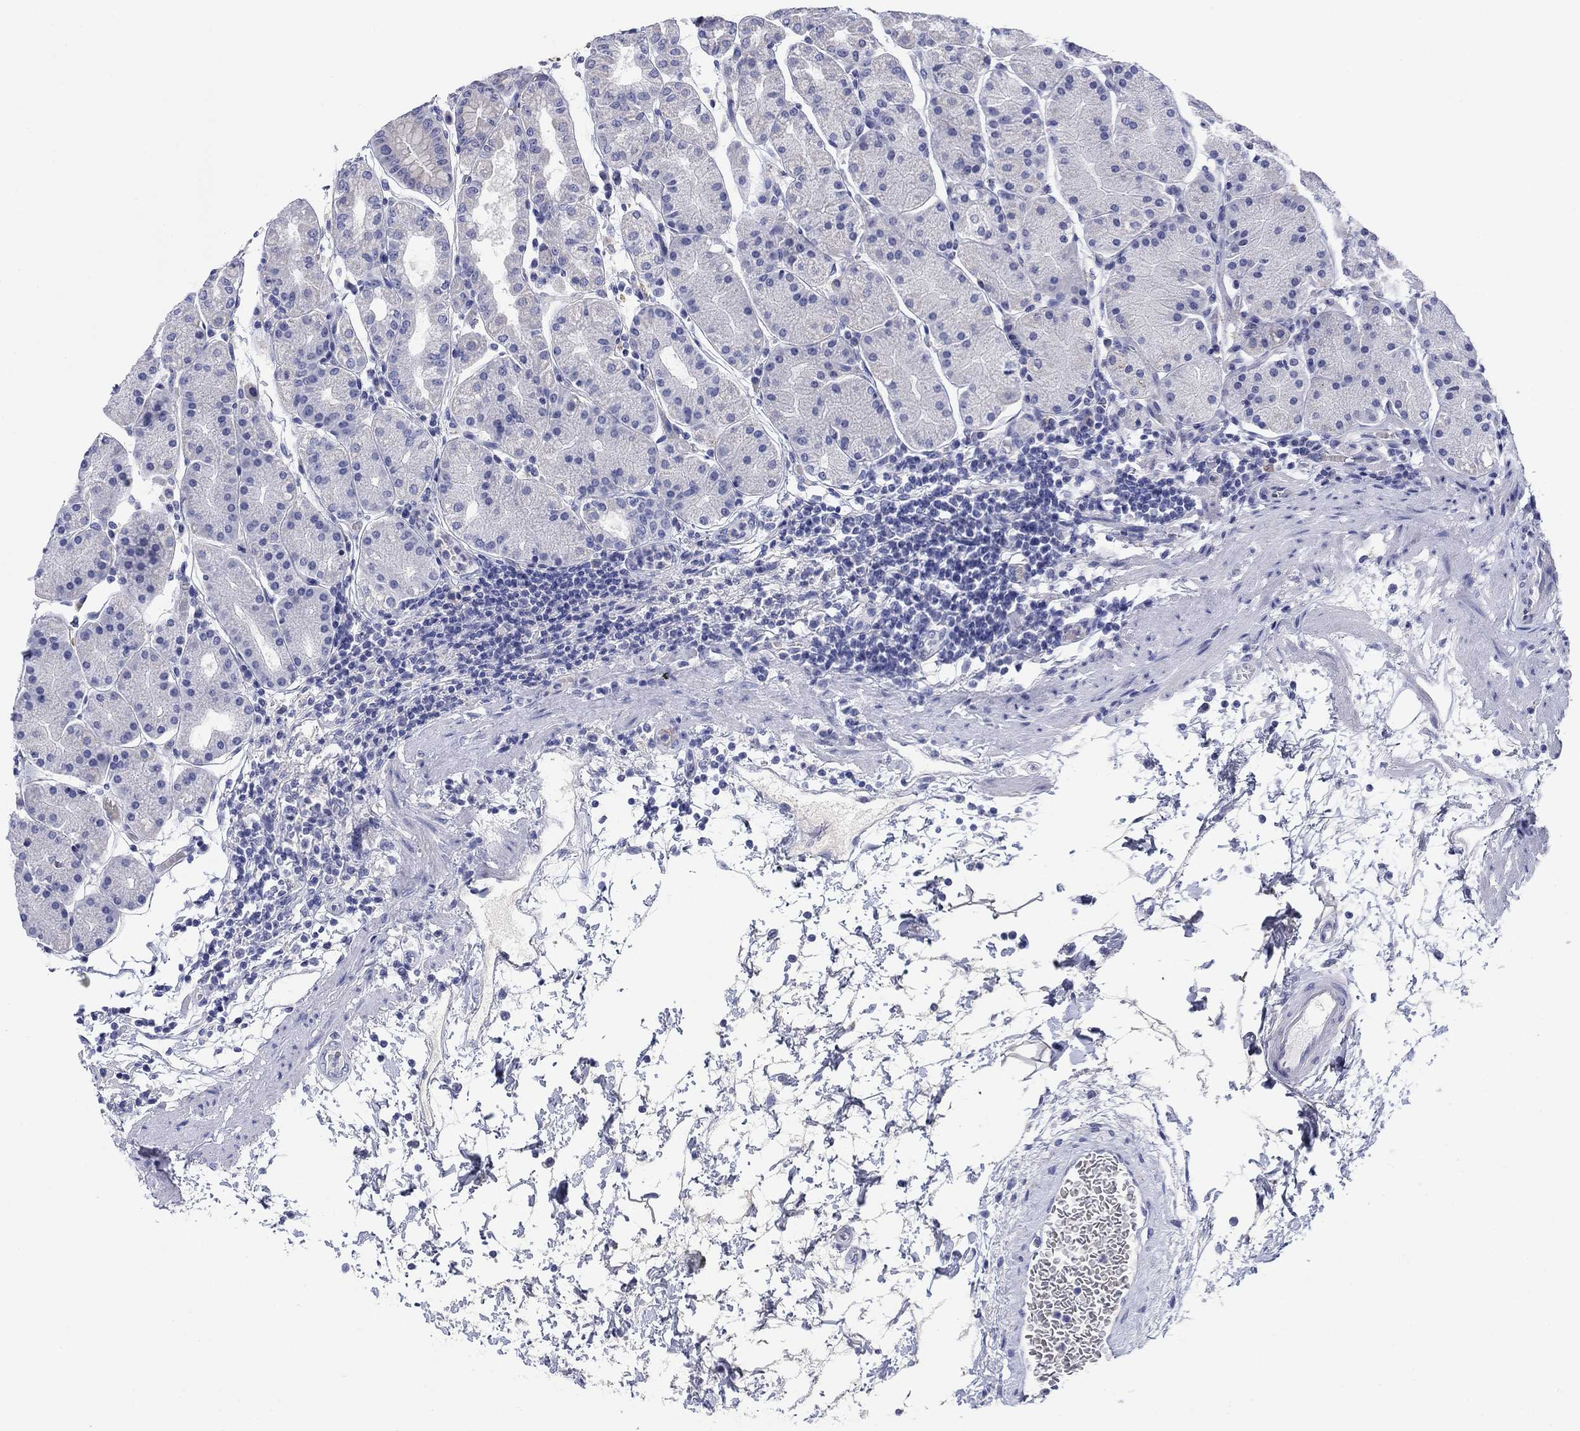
{"staining": {"intensity": "negative", "quantity": "none", "location": "none"}, "tissue": "stomach", "cell_type": "Glandular cells", "image_type": "normal", "snomed": [{"axis": "morphology", "description": "Normal tissue, NOS"}, {"axis": "topography", "description": "Stomach"}], "caption": "There is no significant staining in glandular cells of stomach.", "gene": "PTPRZ1", "patient": {"sex": "male", "age": 54}}